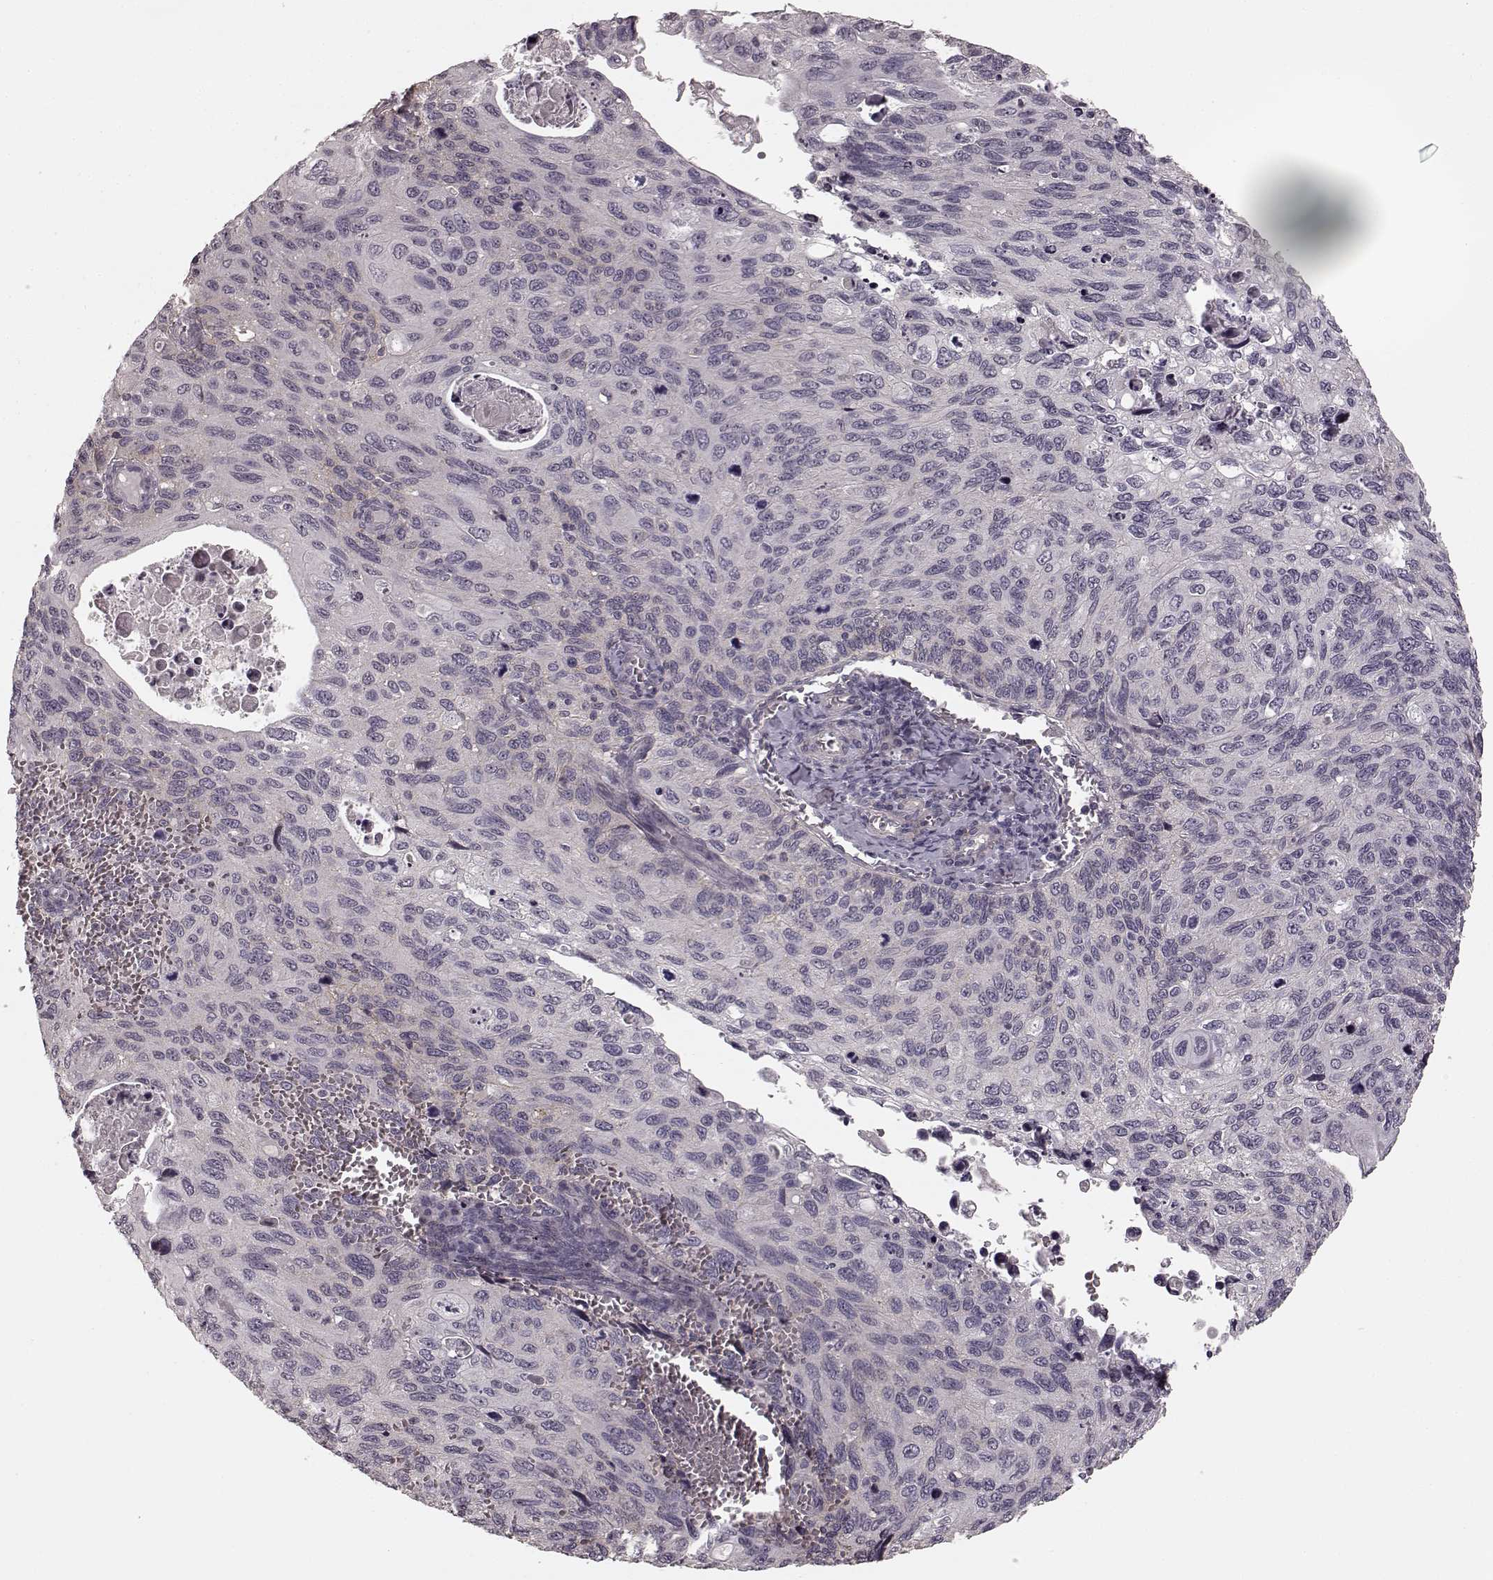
{"staining": {"intensity": "negative", "quantity": "none", "location": "none"}, "tissue": "cervical cancer", "cell_type": "Tumor cells", "image_type": "cancer", "snomed": [{"axis": "morphology", "description": "Squamous cell carcinoma, NOS"}, {"axis": "topography", "description": "Cervix"}], "caption": "The image displays no staining of tumor cells in cervical cancer.", "gene": "PRKCE", "patient": {"sex": "female", "age": 70}}